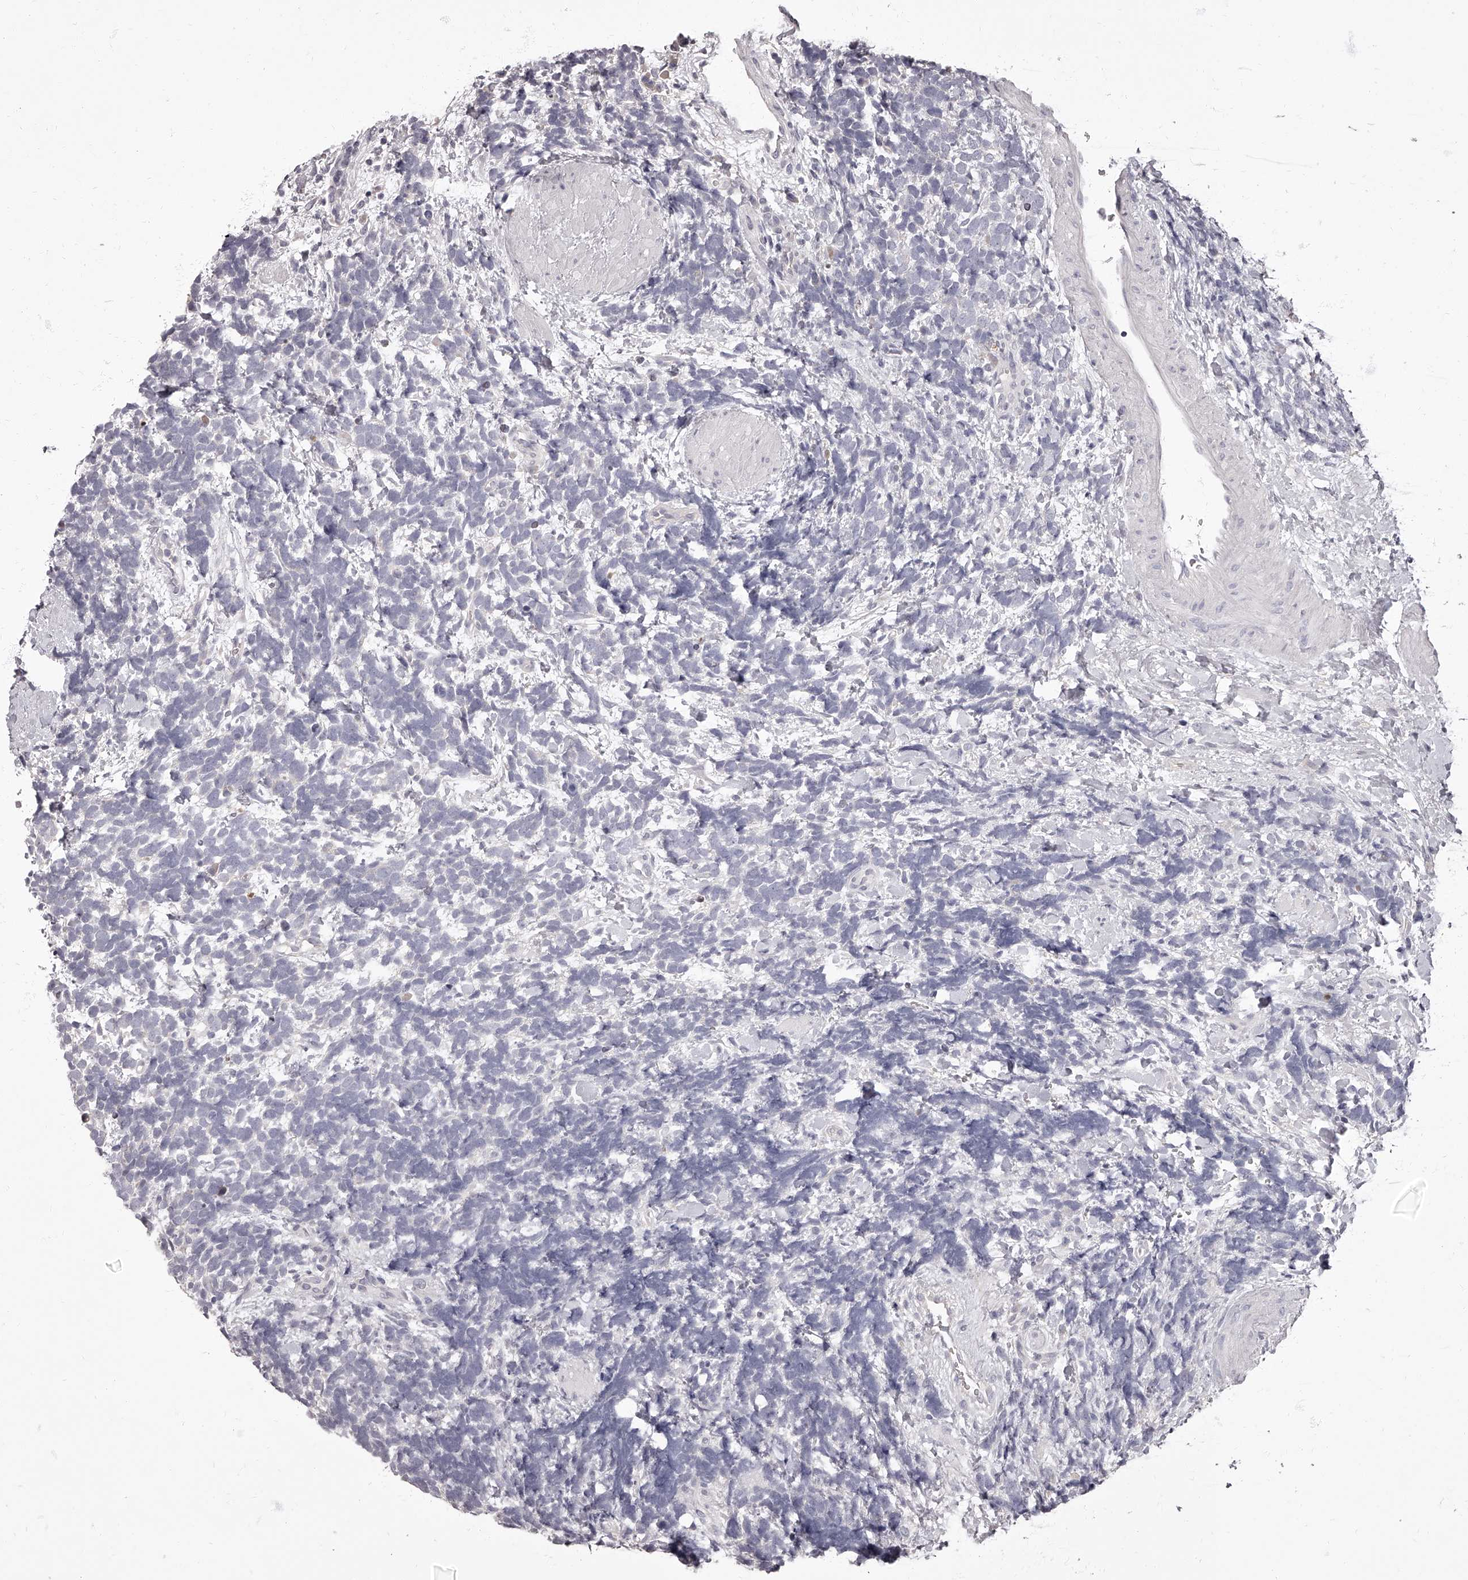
{"staining": {"intensity": "negative", "quantity": "none", "location": "none"}, "tissue": "urothelial cancer", "cell_type": "Tumor cells", "image_type": "cancer", "snomed": [{"axis": "morphology", "description": "Urothelial carcinoma, High grade"}, {"axis": "topography", "description": "Urinary bladder"}], "caption": "The photomicrograph exhibits no staining of tumor cells in urothelial cancer.", "gene": "APEH", "patient": {"sex": "female", "age": 82}}